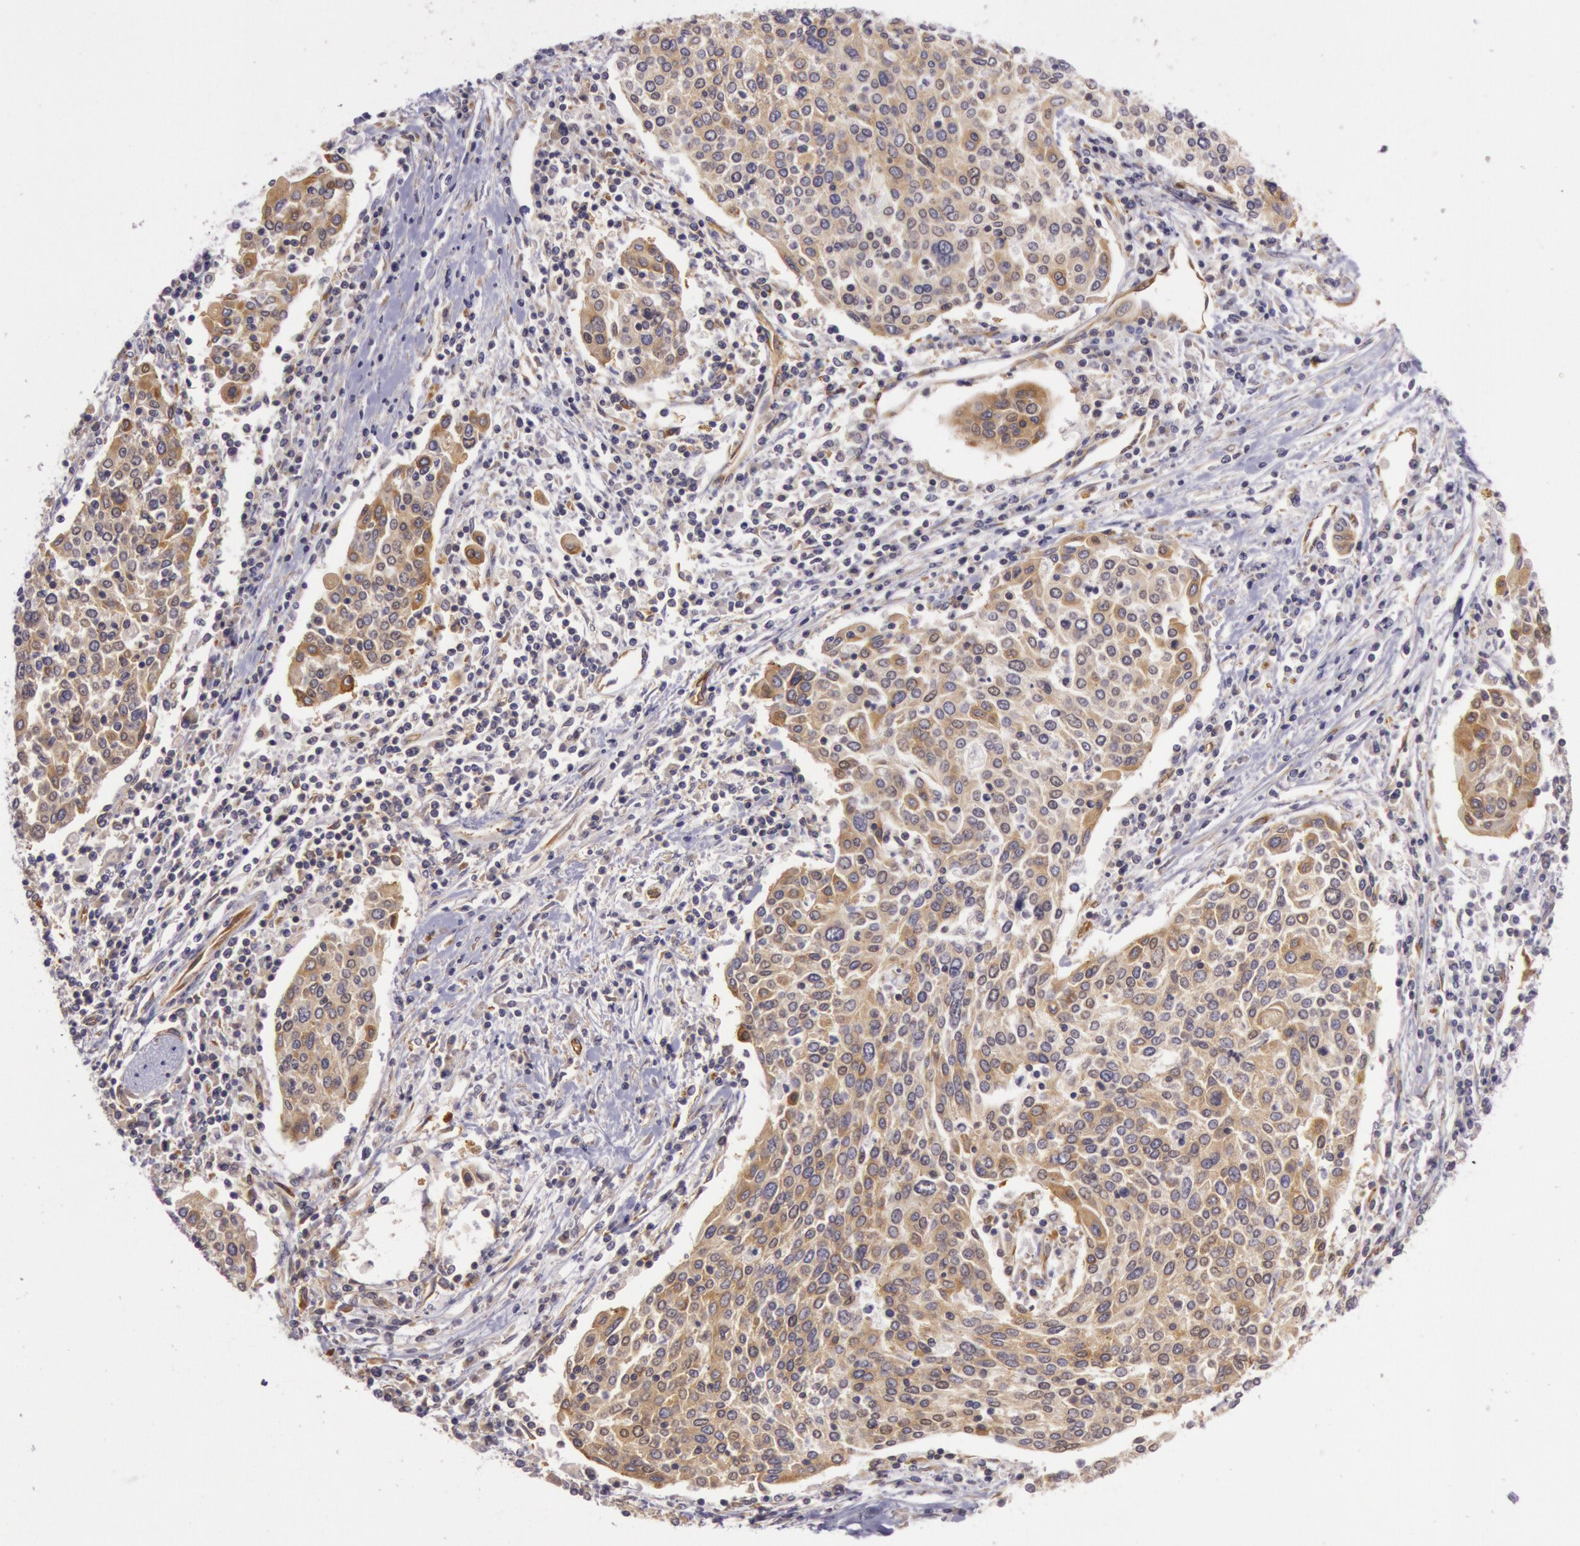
{"staining": {"intensity": "weak", "quantity": ">75%", "location": "cytoplasmic/membranous"}, "tissue": "cervical cancer", "cell_type": "Tumor cells", "image_type": "cancer", "snomed": [{"axis": "morphology", "description": "Squamous cell carcinoma, NOS"}, {"axis": "topography", "description": "Cervix"}], "caption": "This histopathology image exhibits immunohistochemistry staining of cervical cancer (squamous cell carcinoma), with low weak cytoplasmic/membranous positivity in approximately >75% of tumor cells.", "gene": "CHUK", "patient": {"sex": "female", "age": 40}}